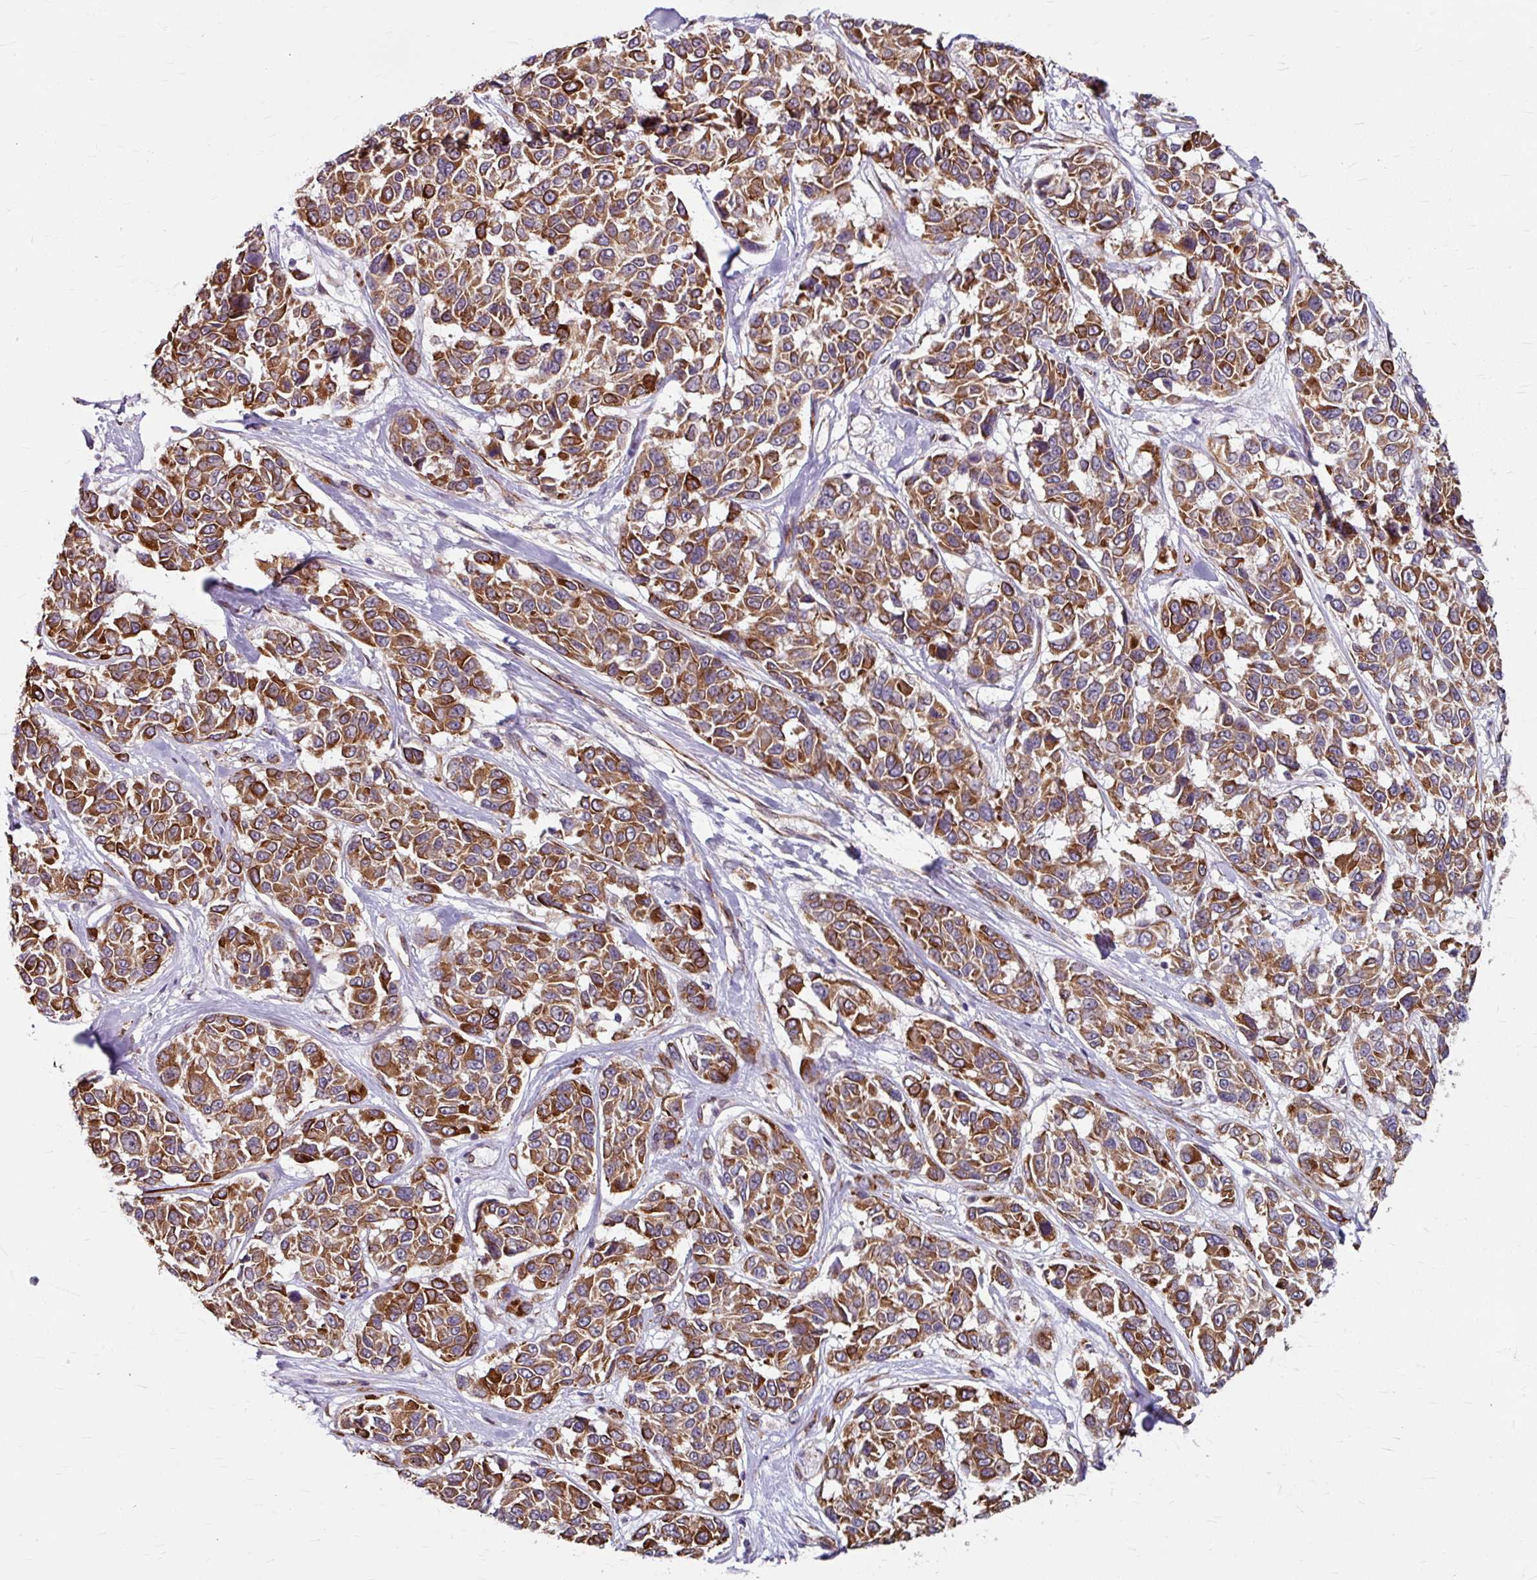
{"staining": {"intensity": "moderate", "quantity": ">75%", "location": "cytoplasmic/membranous"}, "tissue": "melanoma", "cell_type": "Tumor cells", "image_type": "cancer", "snomed": [{"axis": "morphology", "description": "Malignant melanoma, NOS"}, {"axis": "topography", "description": "Skin"}], "caption": "Brown immunohistochemical staining in human malignant melanoma shows moderate cytoplasmic/membranous positivity in about >75% of tumor cells.", "gene": "DAAM2", "patient": {"sex": "female", "age": 66}}